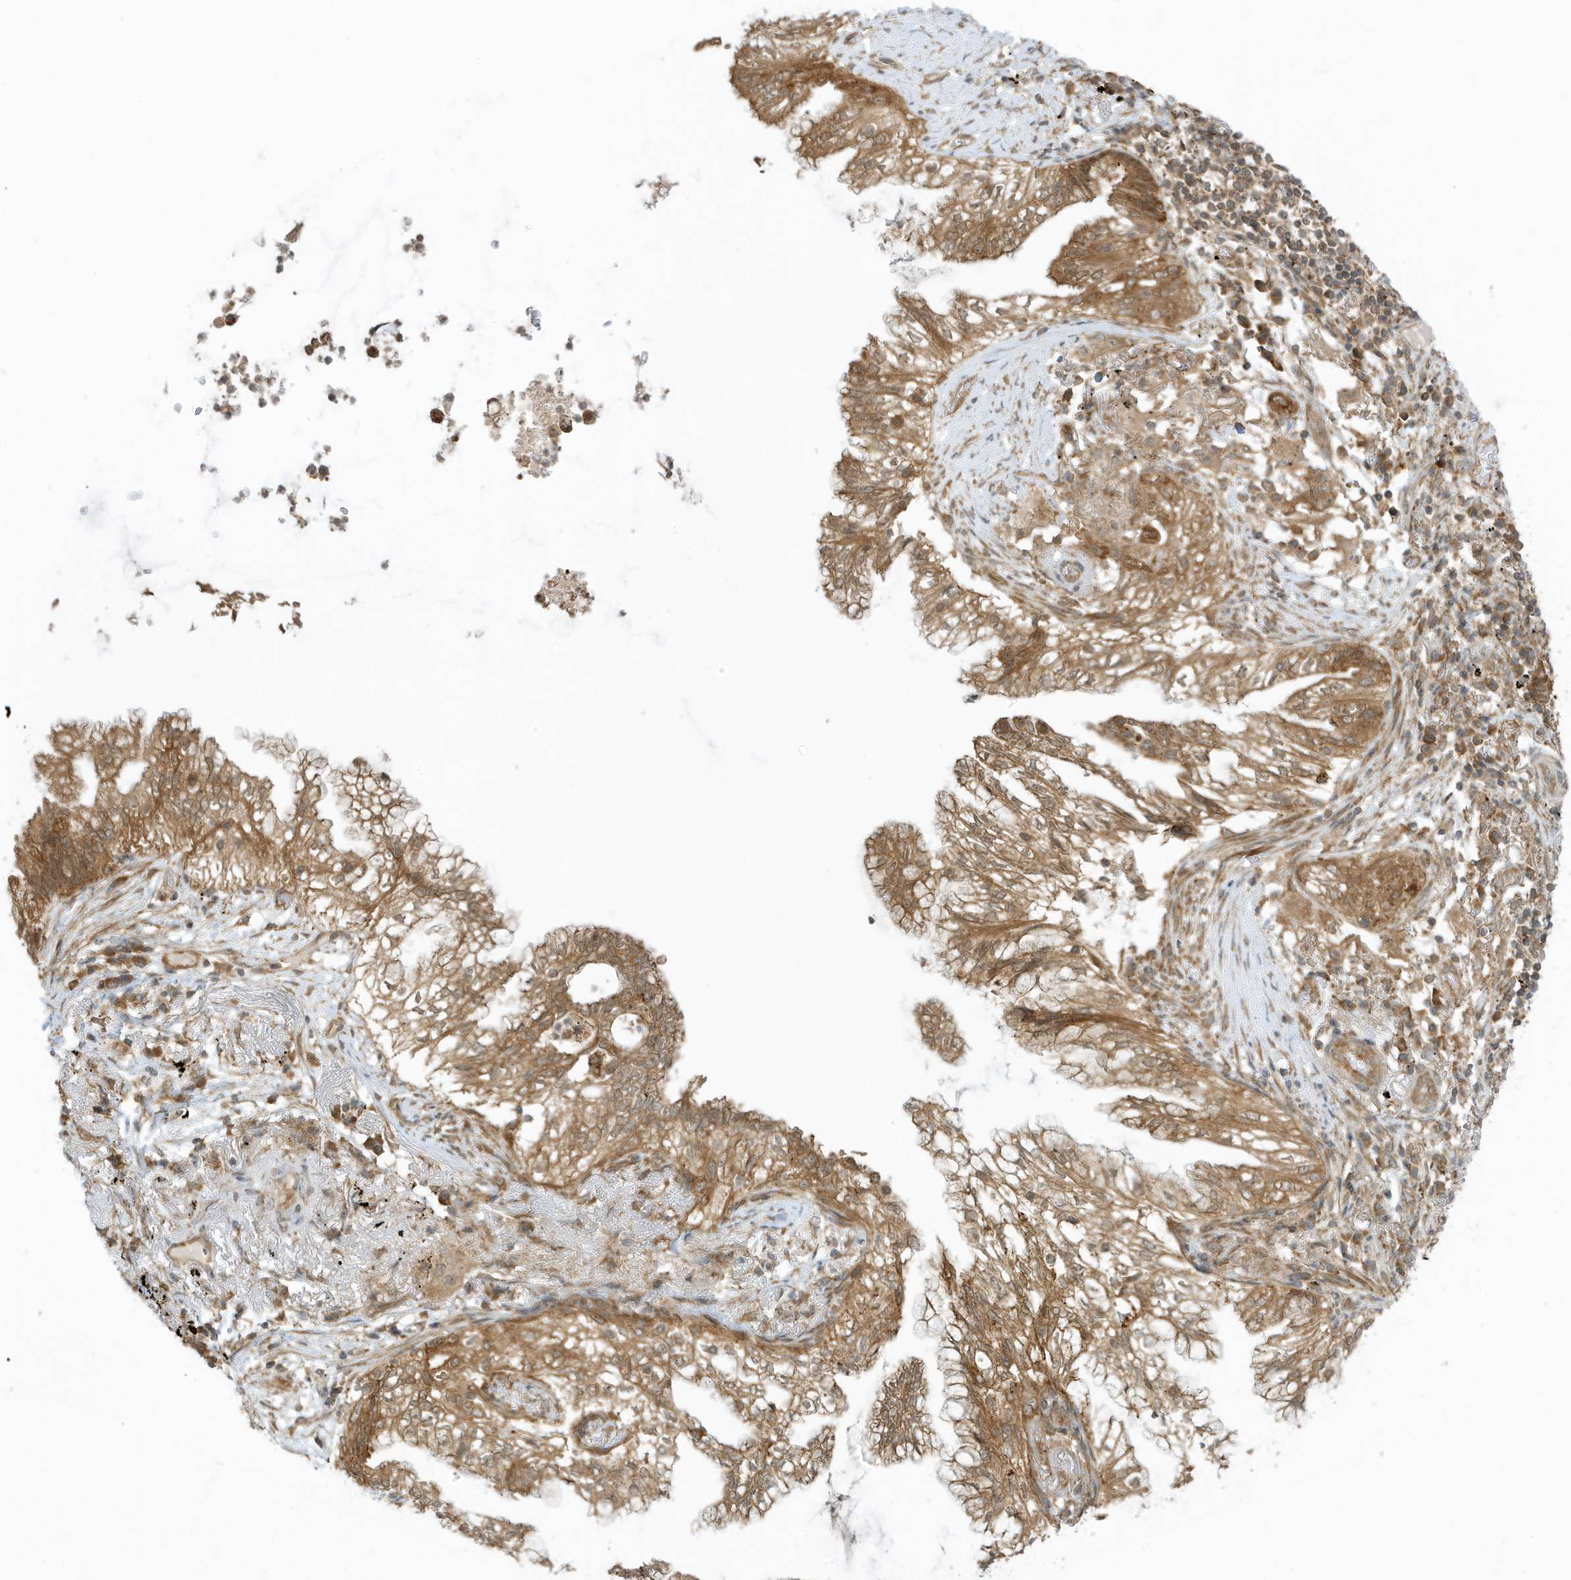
{"staining": {"intensity": "moderate", "quantity": ">75%", "location": "cytoplasmic/membranous"}, "tissue": "lung cancer", "cell_type": "Tumor cells", "image_type": "cancer", "snomed": [{"axis": "morphology", "description": "Adenocarcinoma, NOS"}, {"axis": "topography", "description": "Lung"}], "caption": "This is a photomicrograph of IHC staining of adenocarcinoma (lung), which shows moderate expression in the cytoplasmic/membranous of tumor cells.", "gene": "DHX36", "patient": {"sex": "female", "age": 70}}